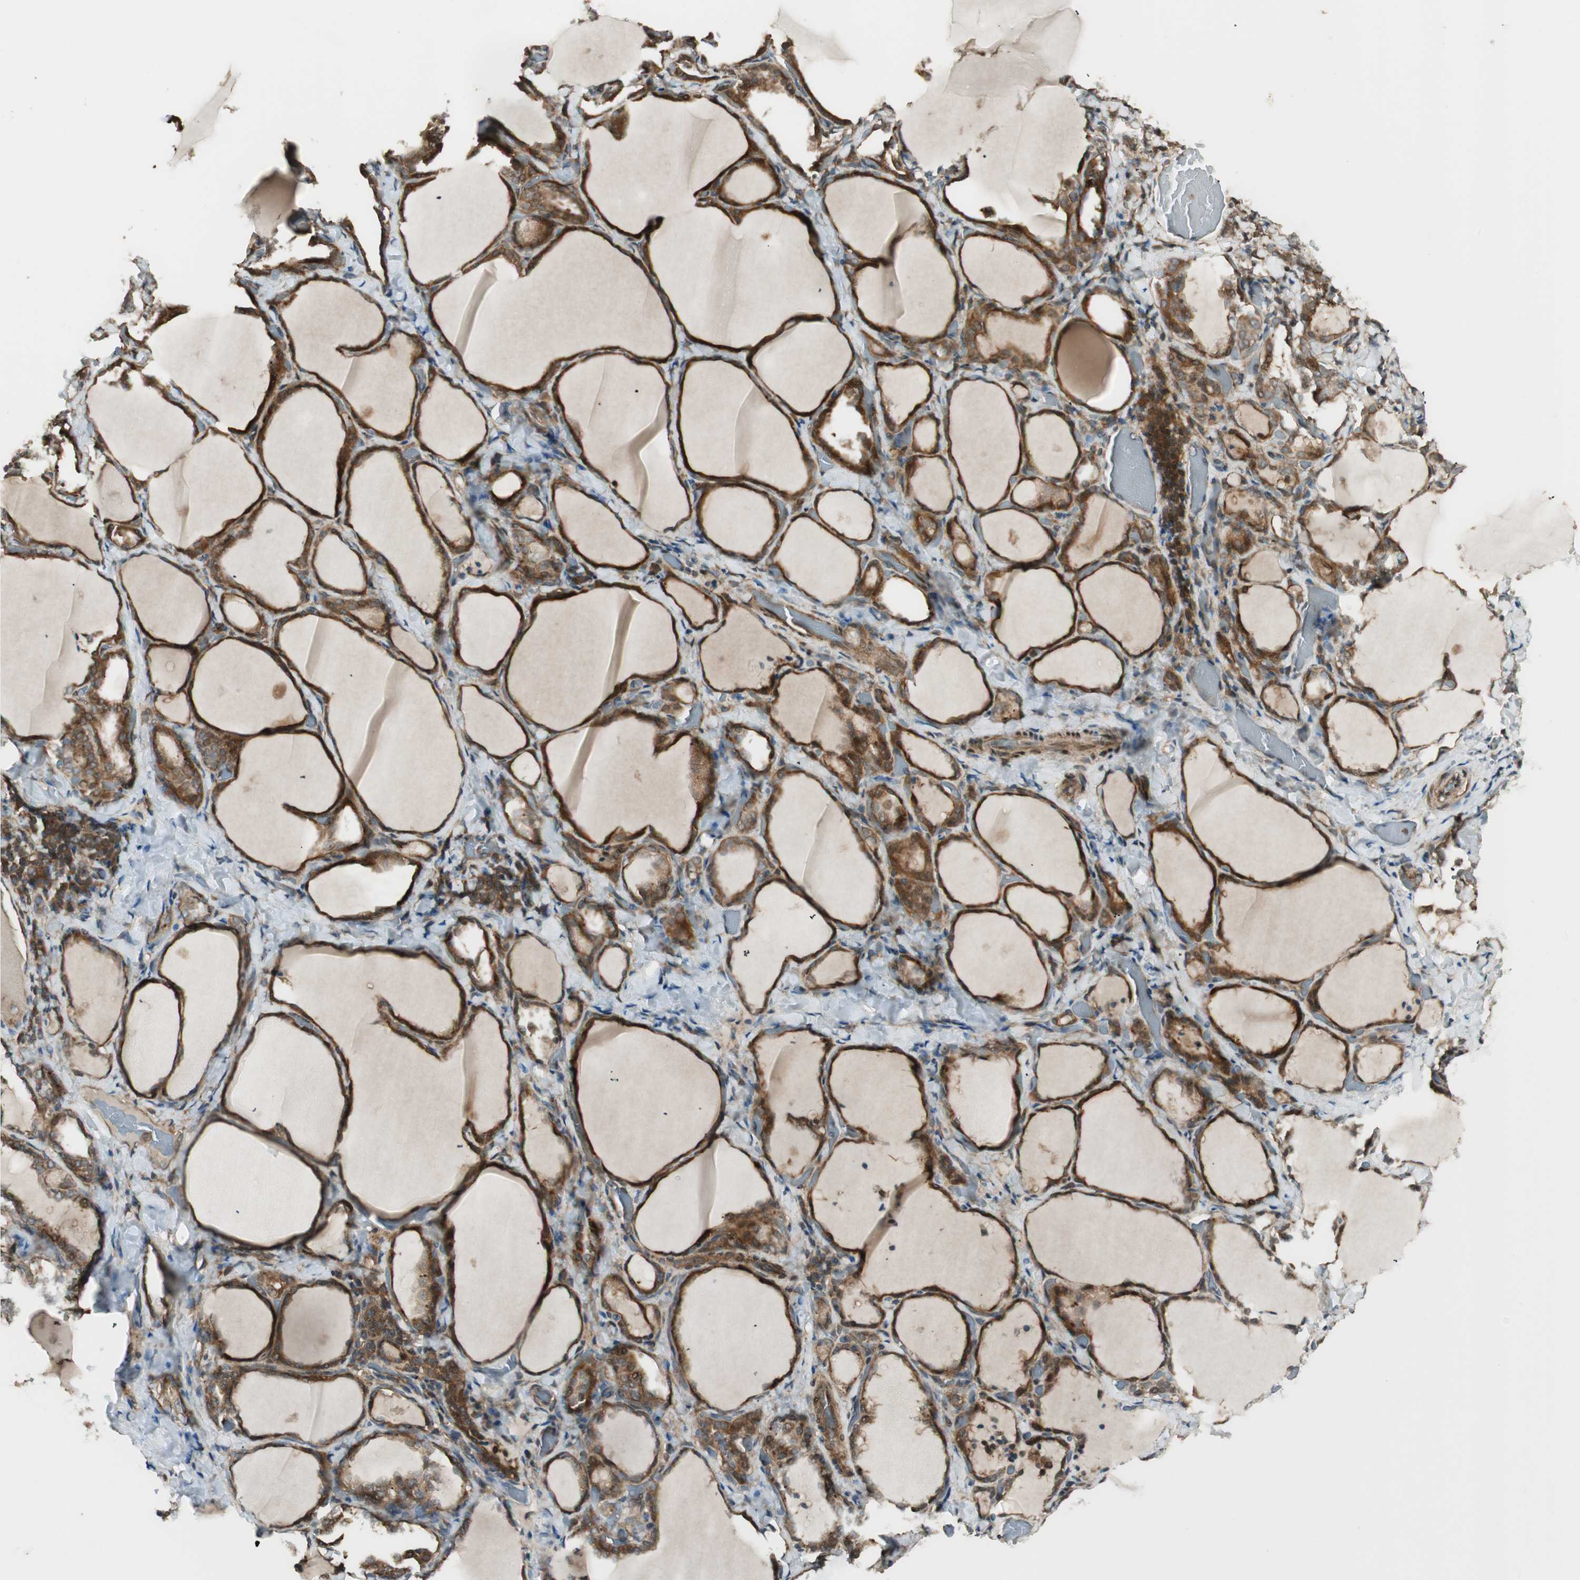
{"staining": {"intensity": "strong", "quantity": ">75%", "location": "cytoplasmic/membranous"}, "tissue": "thyroid gland", "cell_type": "Glandular cells", "image_type": "normal", "snomed": [{"axis": "morphology", "description": "Normal tissue, NOS"}, {"axis": "morphology", "description": "Papillary adenocarcinoma, NOS"}, {"axis": "topography", "description": "Thyroid gland"}], "caption": "Immunohistochemical staining of unremarkable human thyroid gland exhibits >75% levels of strong cytoplasmic/membranous protein positivity in about >75% of glandular cells.", "gene": "CNOT4", "patient": {"sex": "female", "age": 30}}